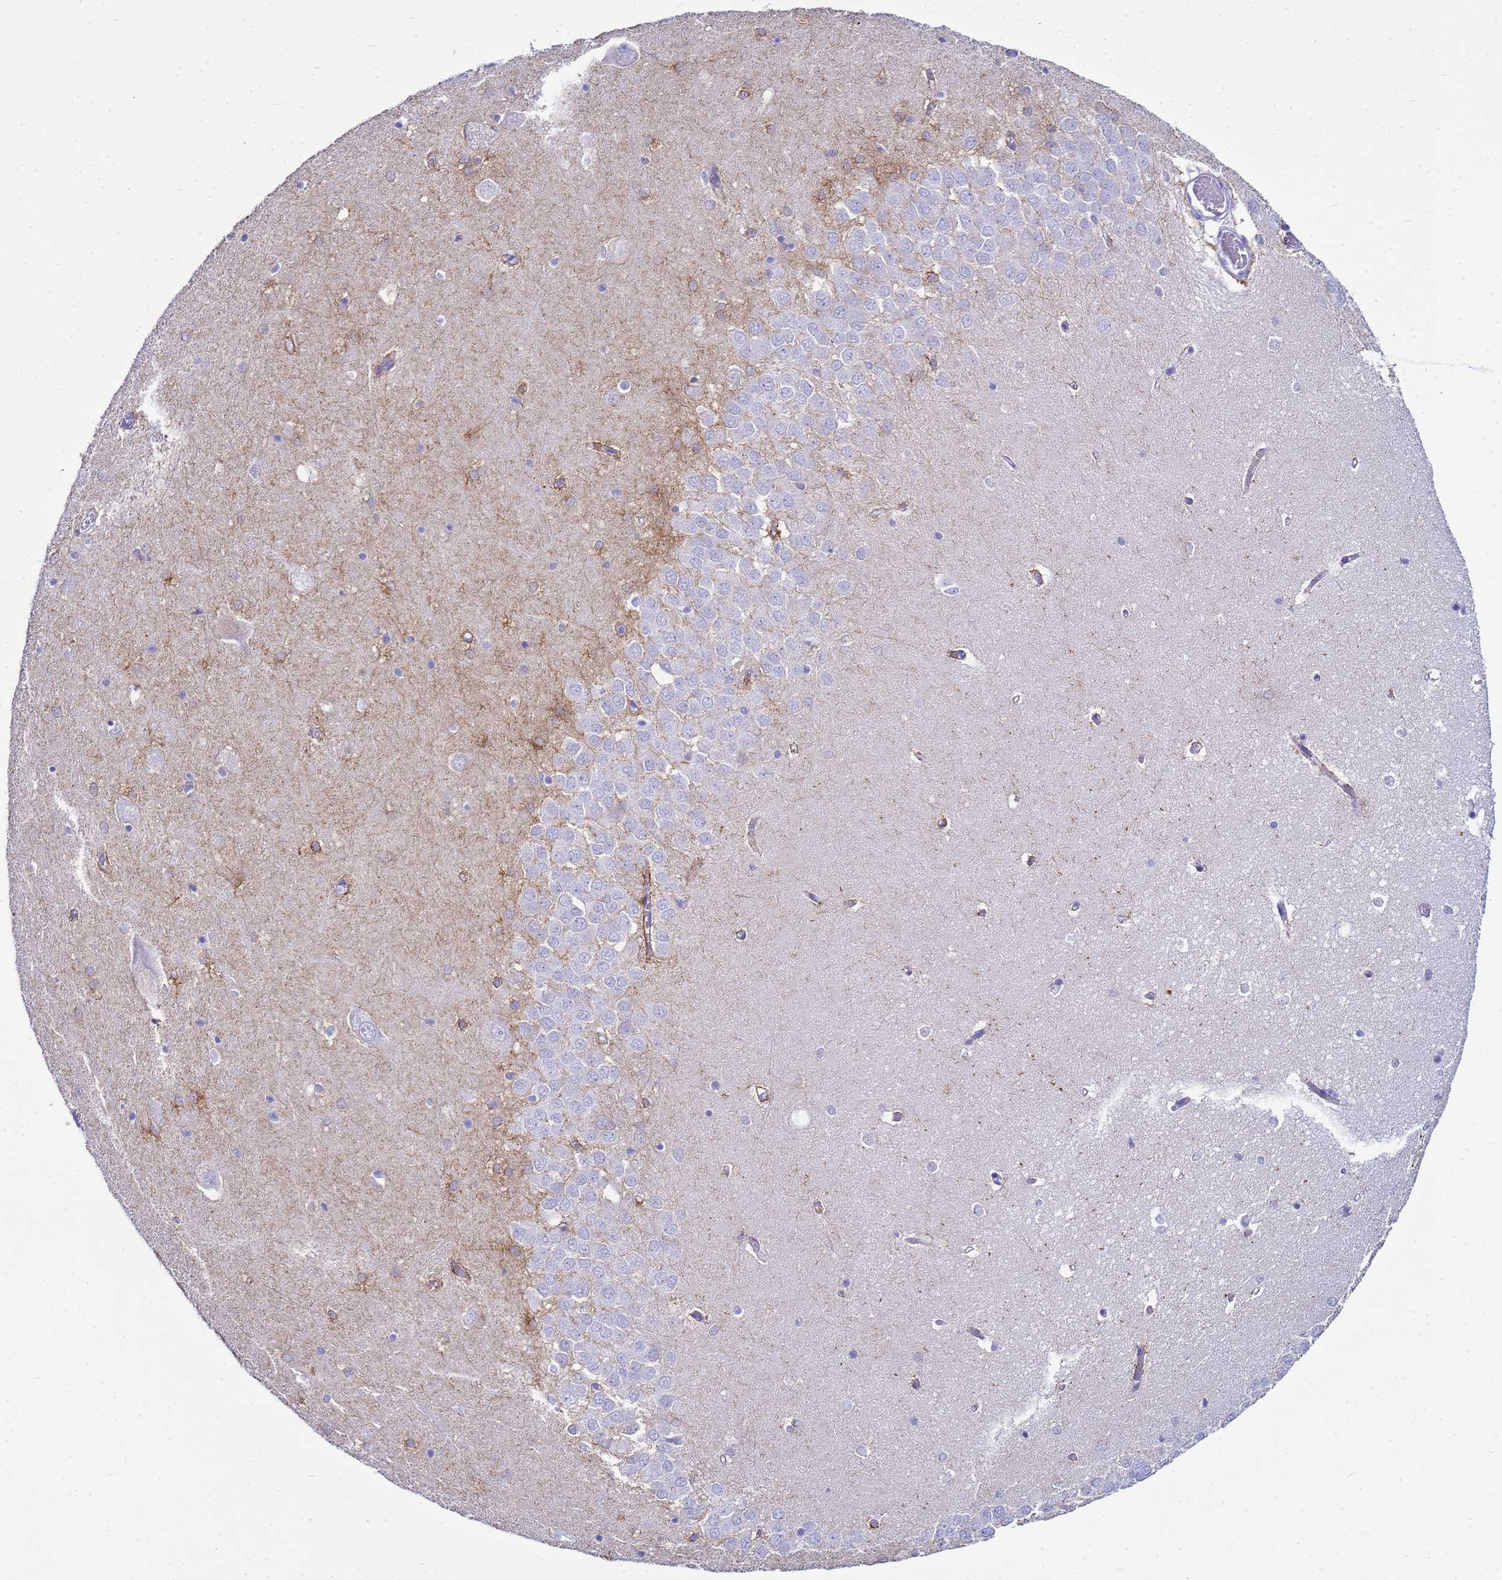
{"staining": {"intensity": "strong", "quantity": "<25%", "location": "cytoplasmic/membranous"}, "tissue": "hippocampus", "cell_type": "Glial cells", "image_type": "normal", "snomed": [{"axis": "morphology", "description": "Normal tissue, NOS"}, {"axis": "topography", "description": "Hippocampus"}], "caption": "Hippocampus stained with DAB (3,3'-diaminobenzidine) immunohistochemistry (IHC) exhibits medium levels of strong cytoplasmic/membranous expression in about <25% of glial cells.", "gene": "CKB", "patient": {"sex": "male", "age": 70}}